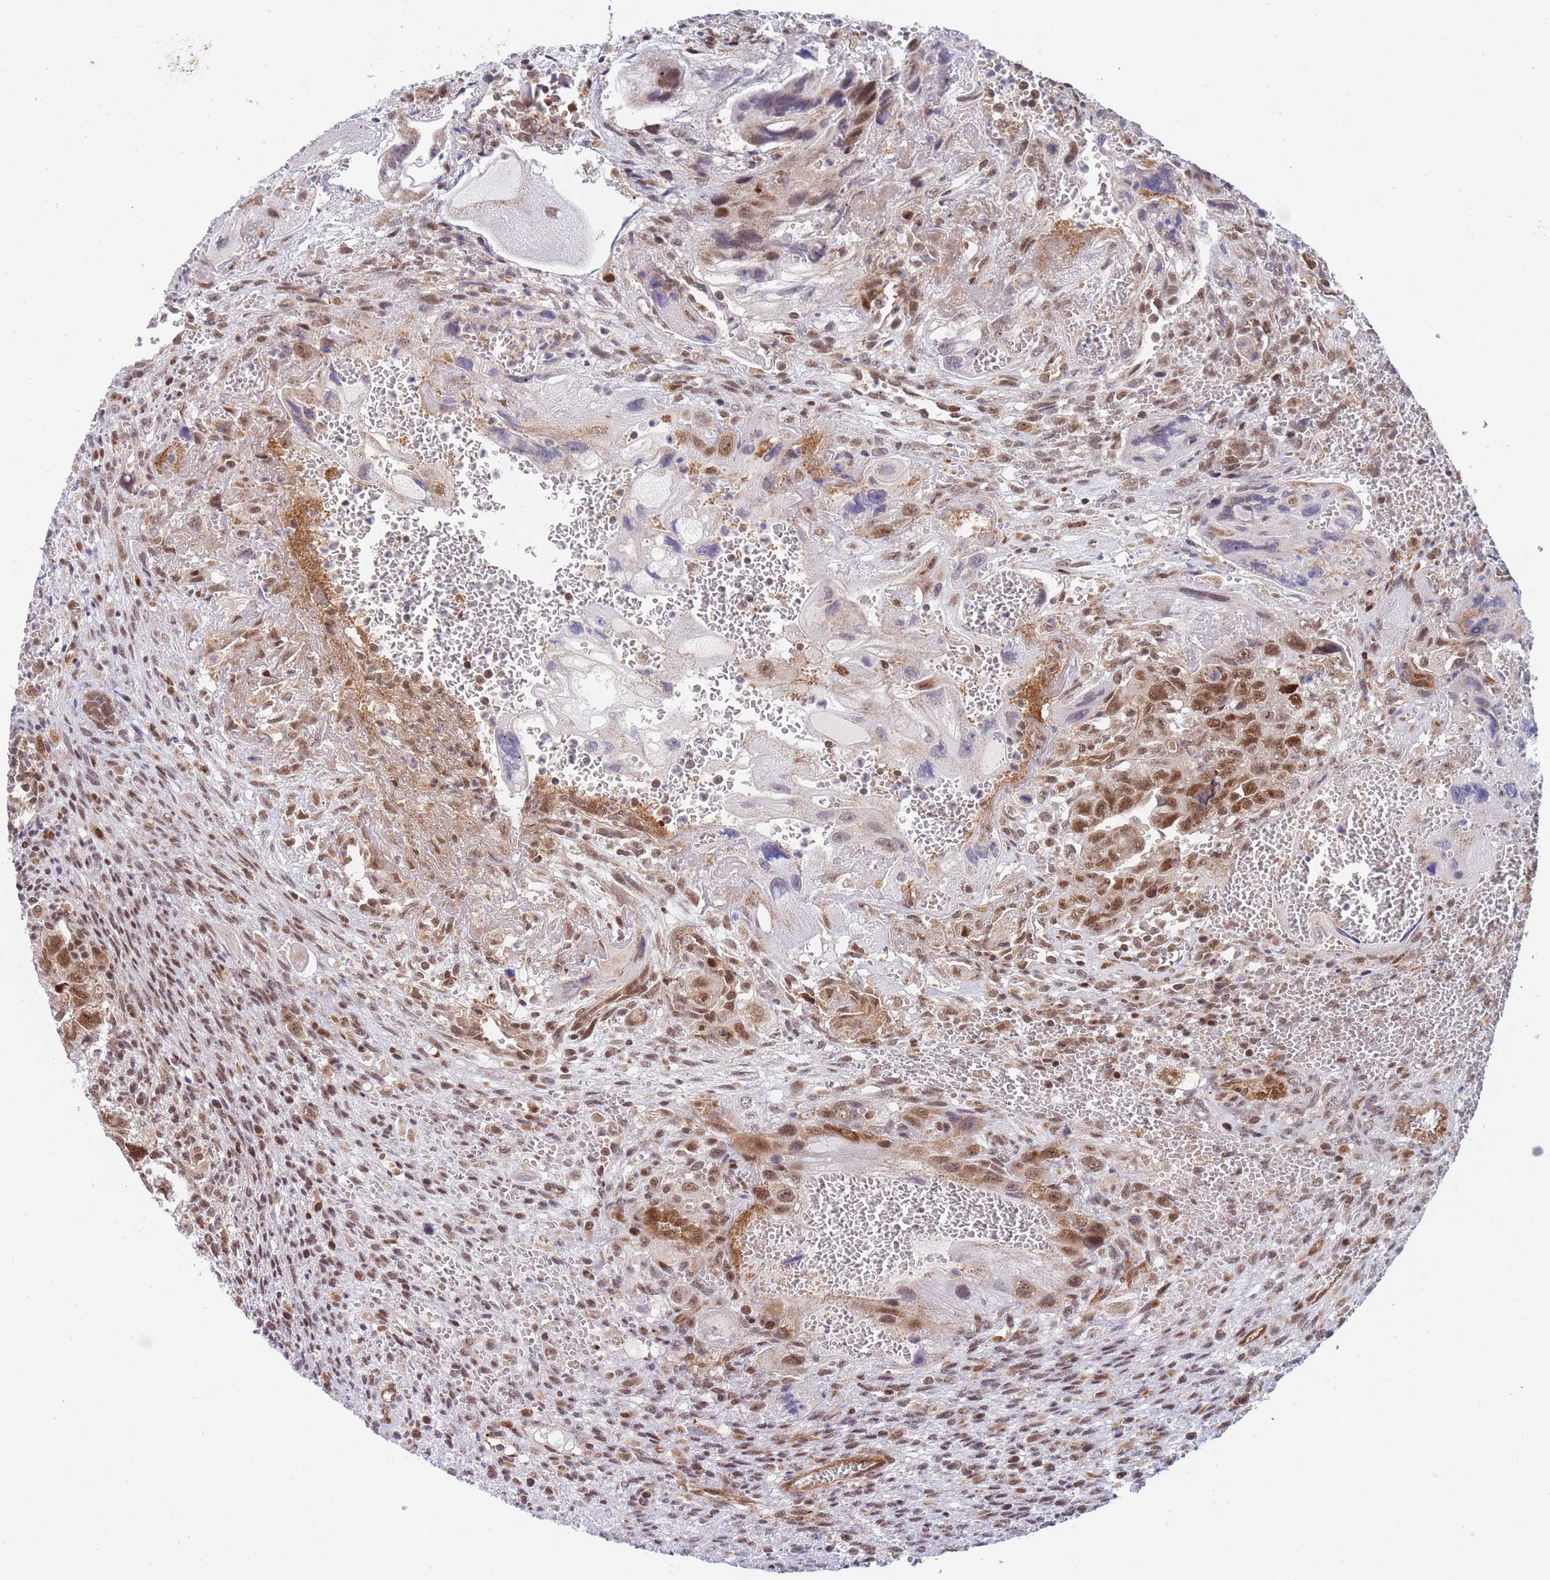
{"staining": {"intensity": "moderate", "quantity": ">75%", "location": "nuclear"}, "tissue": "testis cancer", "cell_type": "Tumor cells", "image_type": "cancer", "snomed": [{"axis": "morphology", "description": "Carcinoma, Embryonal, NOS"}, {"axis": "topography", "description": "Testis"}], "caption": "Immunohistochemical staining of human testis cancer demonstrates medium levels of moderate nuclear protein staining in approximately >75% of tumor cells. The staining was performed using DAB (3,3'-diaminobenzidine) to visualize the protein expression in brown, while the nuclei were stained in blue with hematoxylin (Magnification: 20x).", "gene": "BOD1L1", "patient": {"sex": "male", "age": 28}}